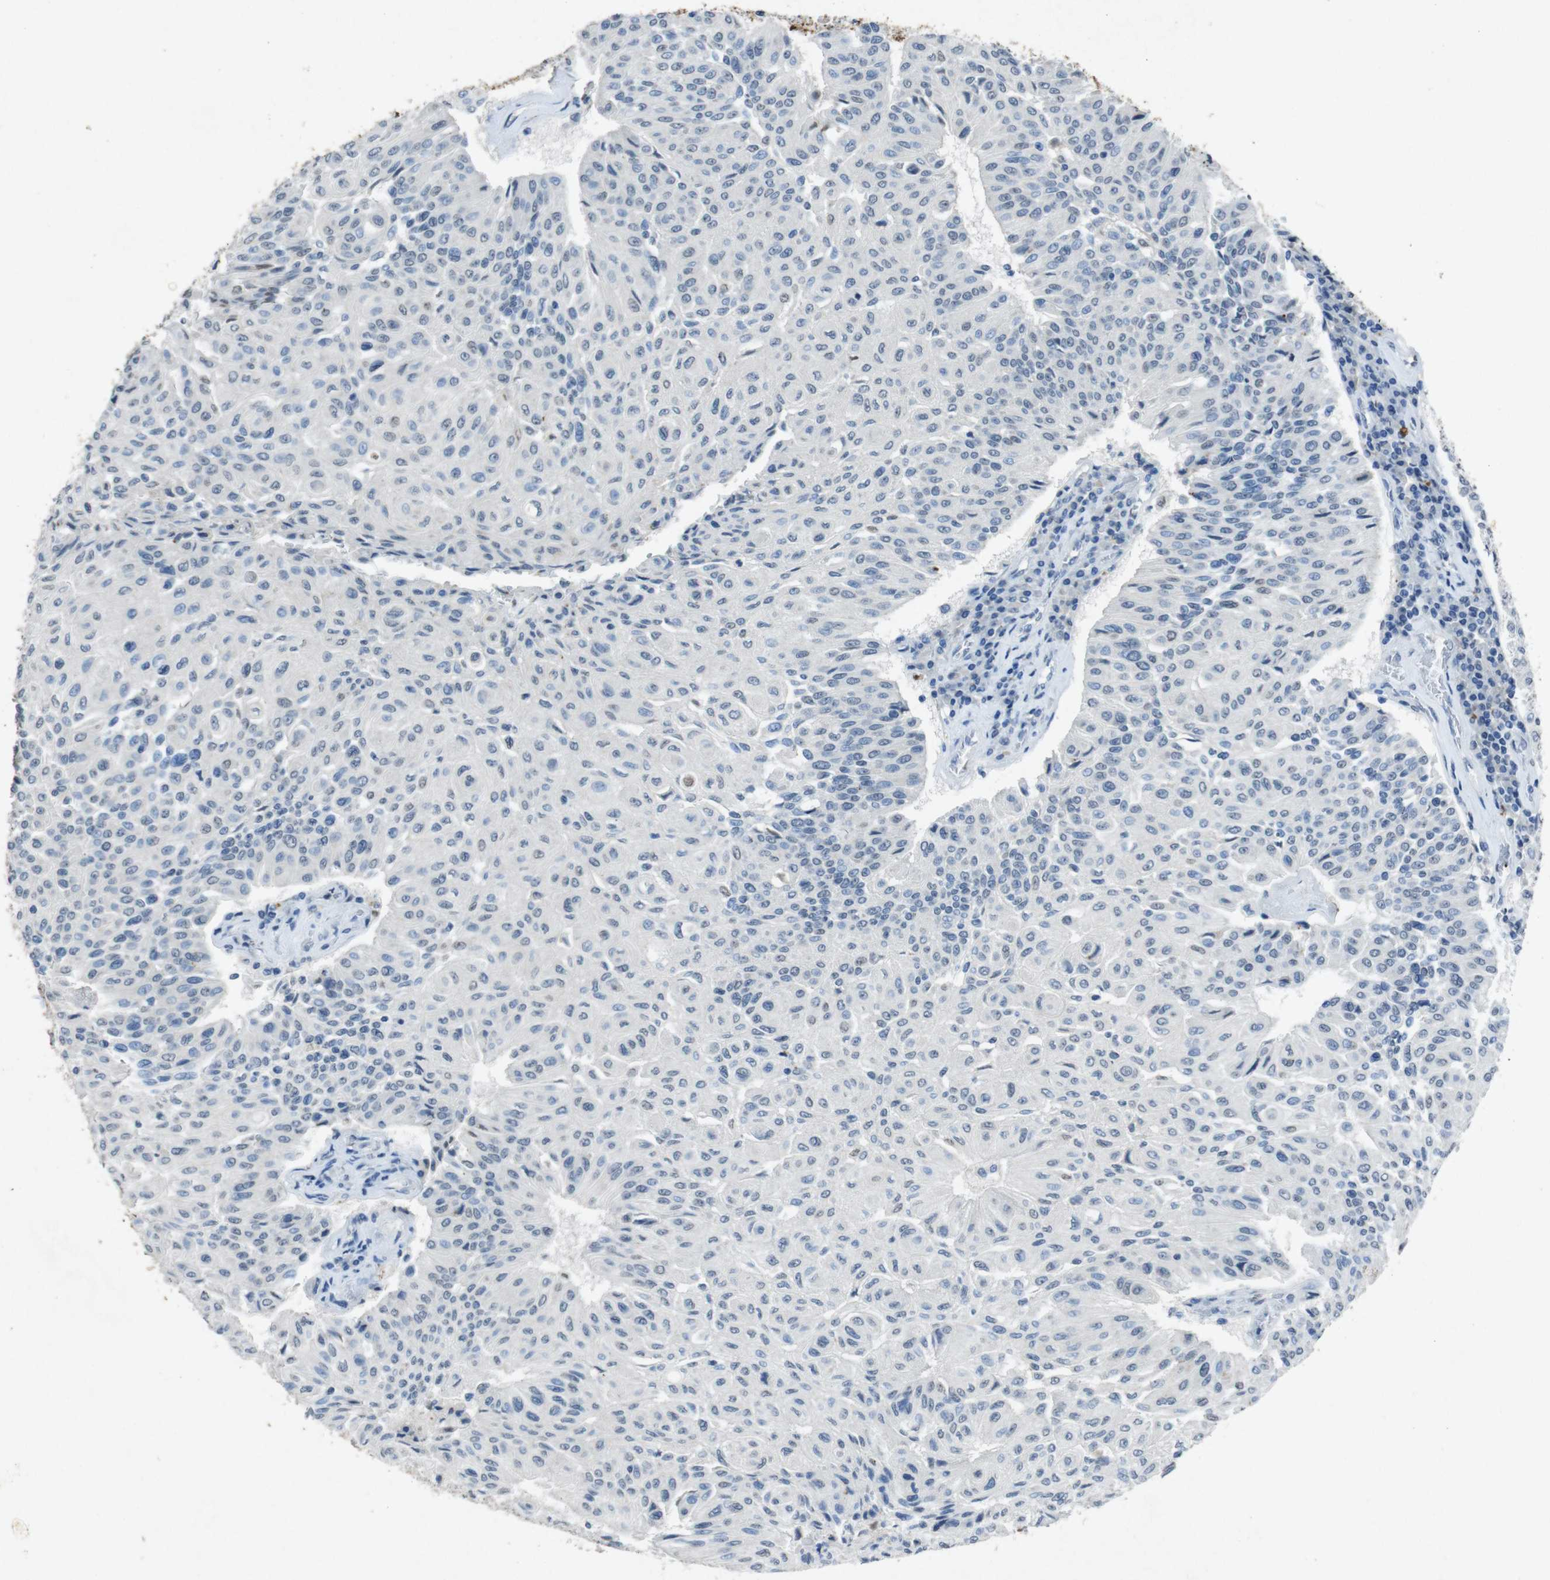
{"staining": {"intensity": "negative", "quantity": "none", "location": "none"}, "tissue": "urothelial cancer", "cell_type": "Tumor cells", "image_type": "cancer", "snomed": [{"axis": "morphology", "description": "Urothelial carcinoma, High grade"}, {"axis": "topography", "description": "Urinary bladder"}], "caption": "Immunohistochemistry of human urothelial cancer reveals no expression in tumor cells. The staining is performed using DAB brown chromogen with nuclei counter-stained in using hematoxylin.", "gene": "STBD1", "patient": {"sex": "male", "age": 66}}